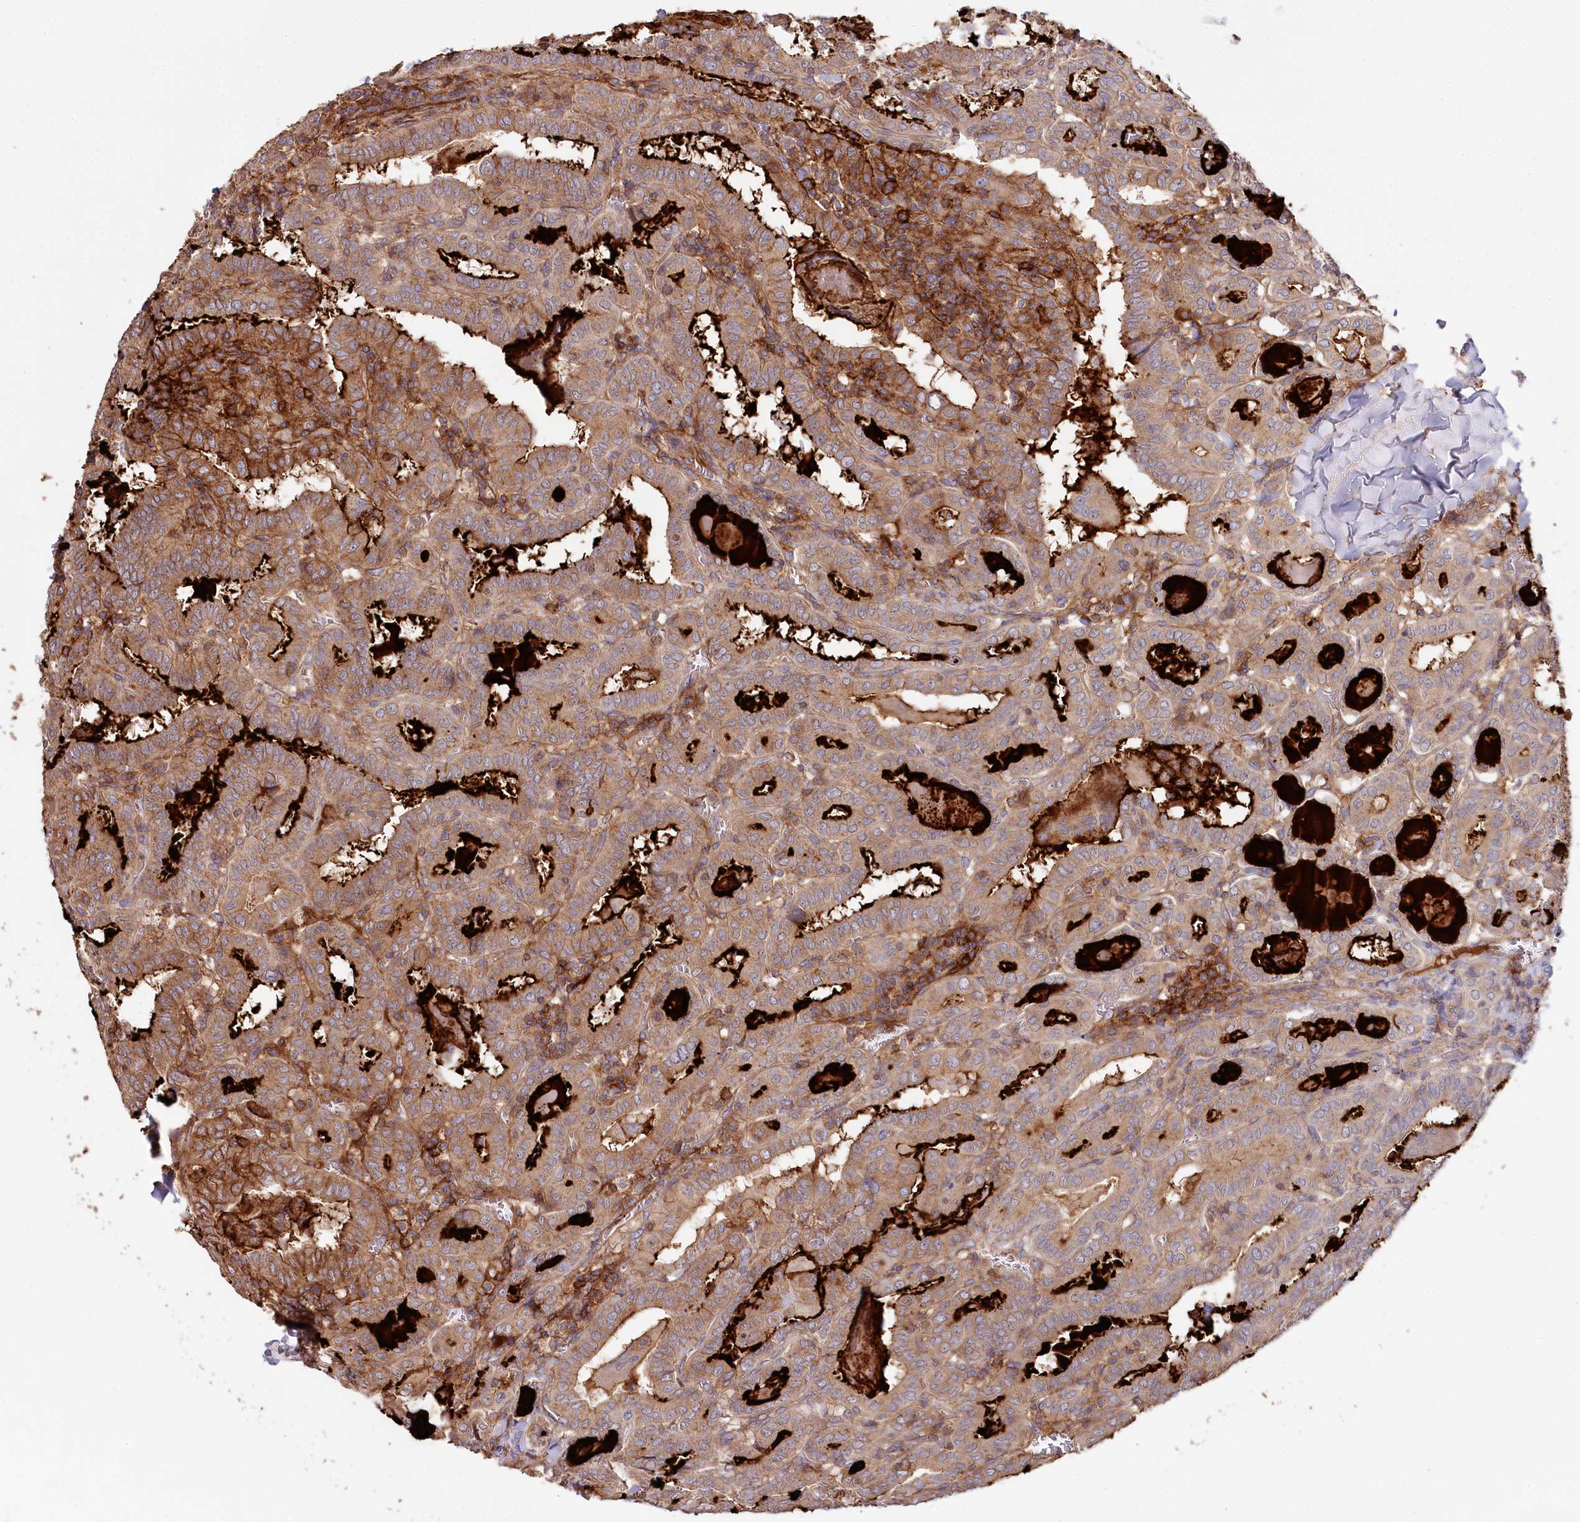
{"staining": {"intensity": "moderate", "quantity": ">75%", "location": "cytoplasmic/membranous"}, "tissue": "thyroid cancer", "cell_type": "Tumor cells", "image_type": "cancer", "snomed": [{"axis": "morphology", "description": "Papillary adenocarcinoma, NOS"}, {"axis": "topography", "description": "Thyroid gland"}], "caption": "IHC (DAB) staining of thyroid cancer shows moderate cytoplasmic/membranous protein expression in approximately >75% of tumor cells.", "gene": "RBP5", "patient": {"sex": "female", "age": 72}}